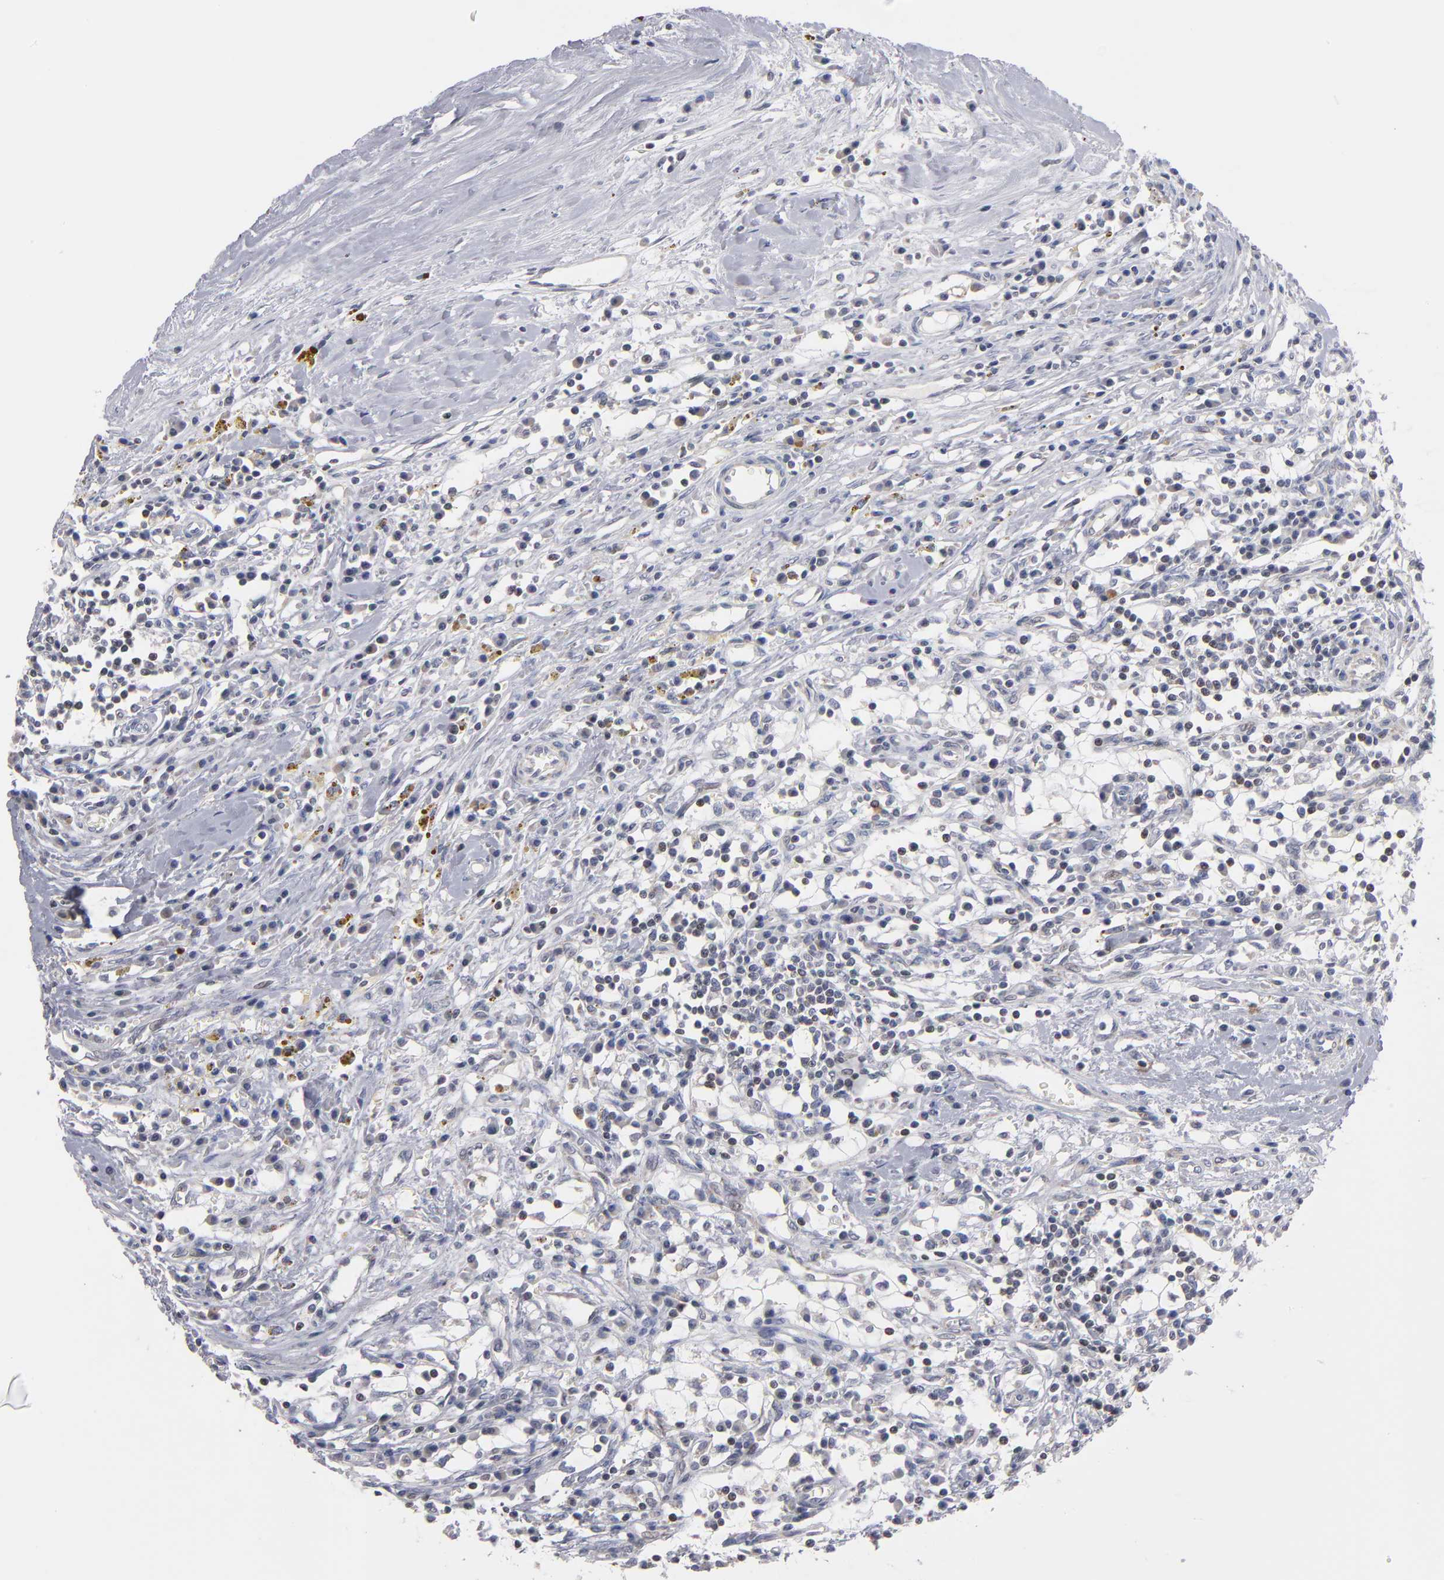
{"staining": {"intensity": "weak", "quantity": "25%-75%", "location": "nuclear"}, "tissue": "renal cancer", "cell_type": "Tumor cells", "image_type": "cancer", "snomed": [{"axis": "morphology", "description": "Adenocarcinoma, NOS"}, {"axis": "topography", "description": "Kidney"}], "caption": "Human renal cancer (adenocarcinoma) stained with a brown dye displays weak nuclear positive staining in about 25%-75% of tumor cells.", "gene": "ODF2", "patient": {"sex": "male", "age": 82}}